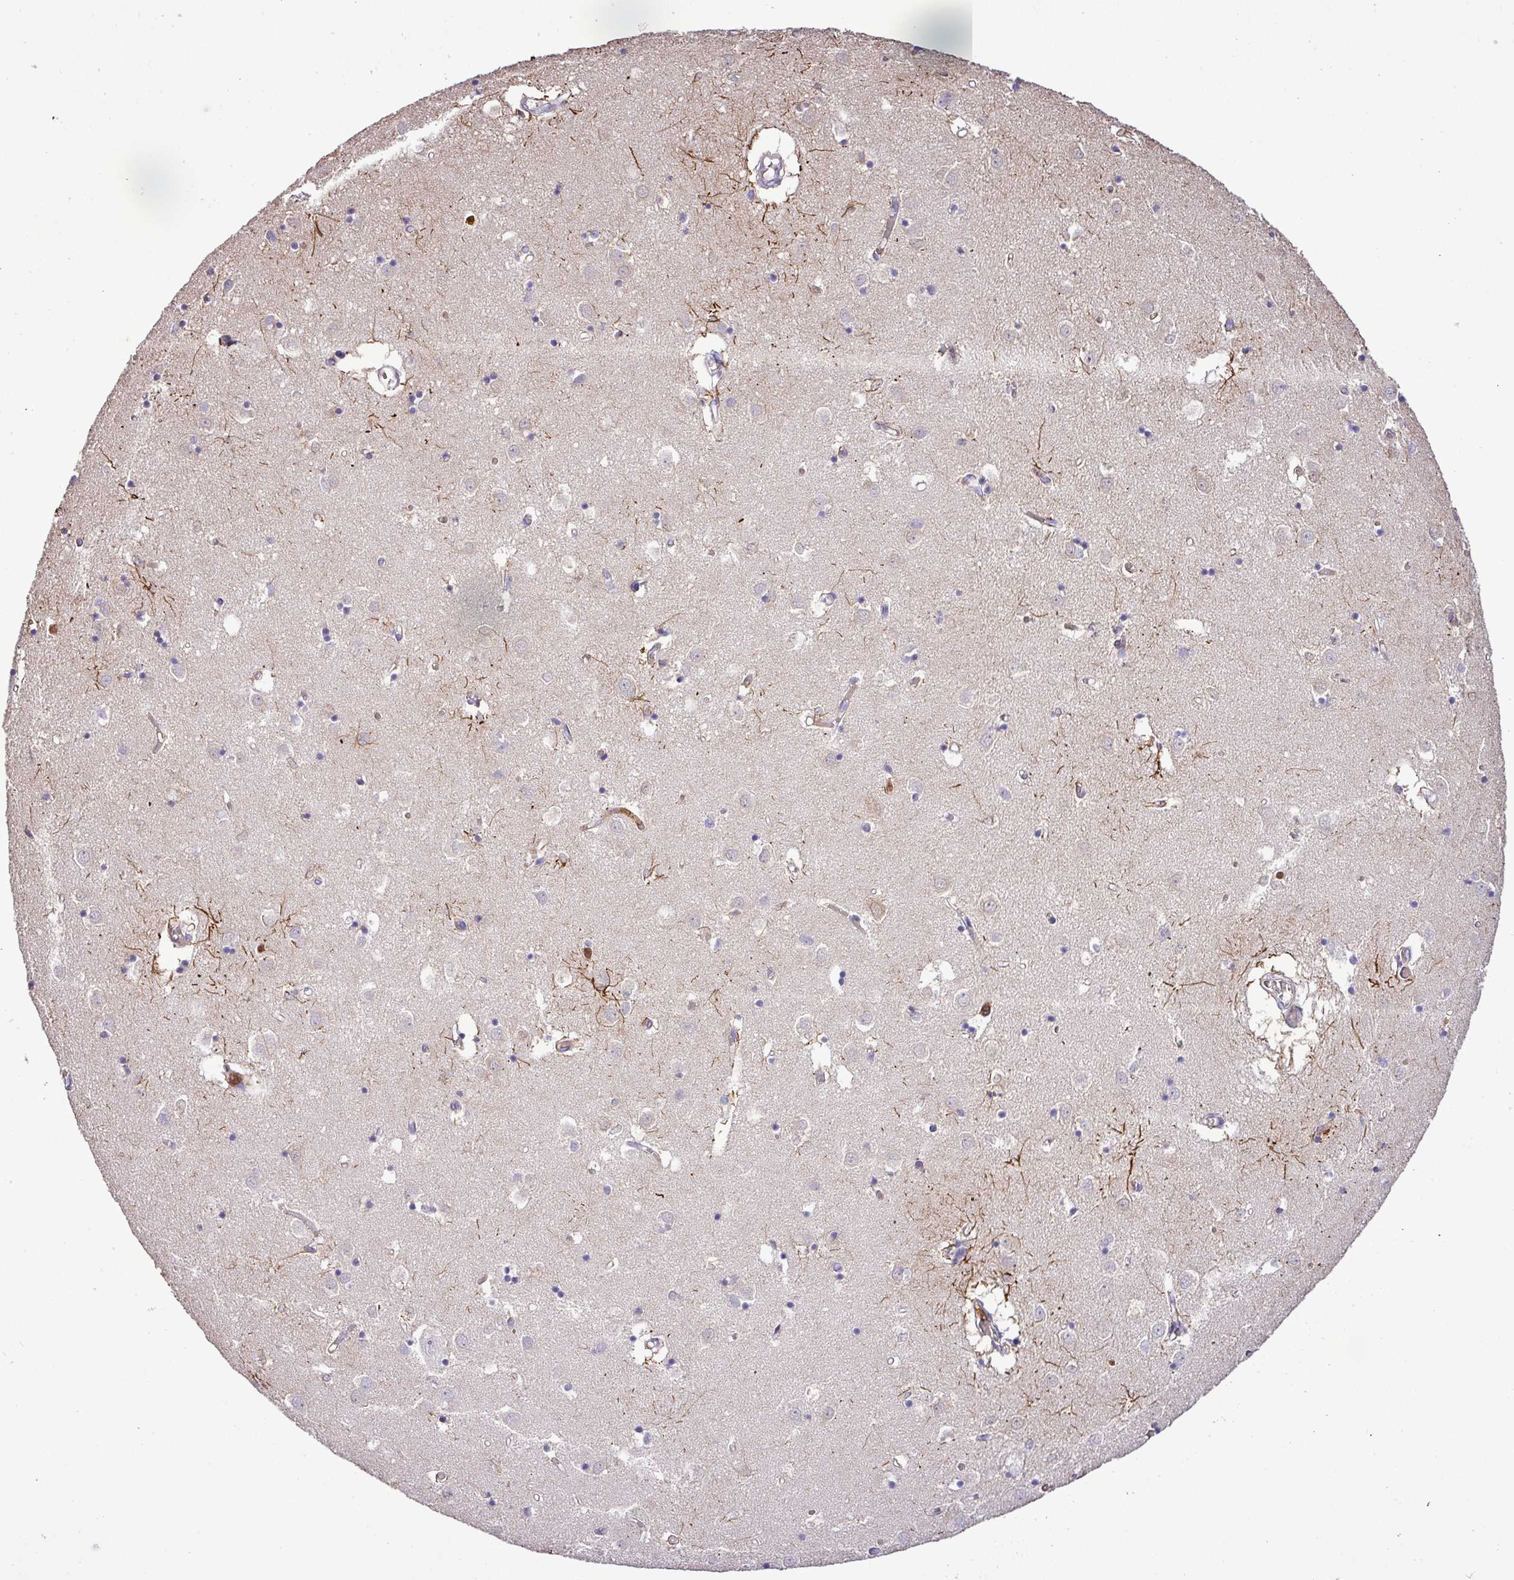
{"staining": {"intensity": "strong", "quantity": "<25%", "location": "cytoplasmic/membranous"}, "tissue": "caudate", "cell_type": "Glial cells", "image_type": "normal", "snomed": [{"axis": "morphology", "description": "Normal tissue, NOS"}, {"axis": "topography", "description": "Lateral ventricle wall"}], "caption": "Immunohistochemistry micrograph of unremarkable caudate stained for a protein (brown), which shows medium levels of strong cytoplasmic/membranous positivity in approximately <25% of glial cells.", "gene": "MGAT4B", "patient": {"sex": "male", "age": 70}}